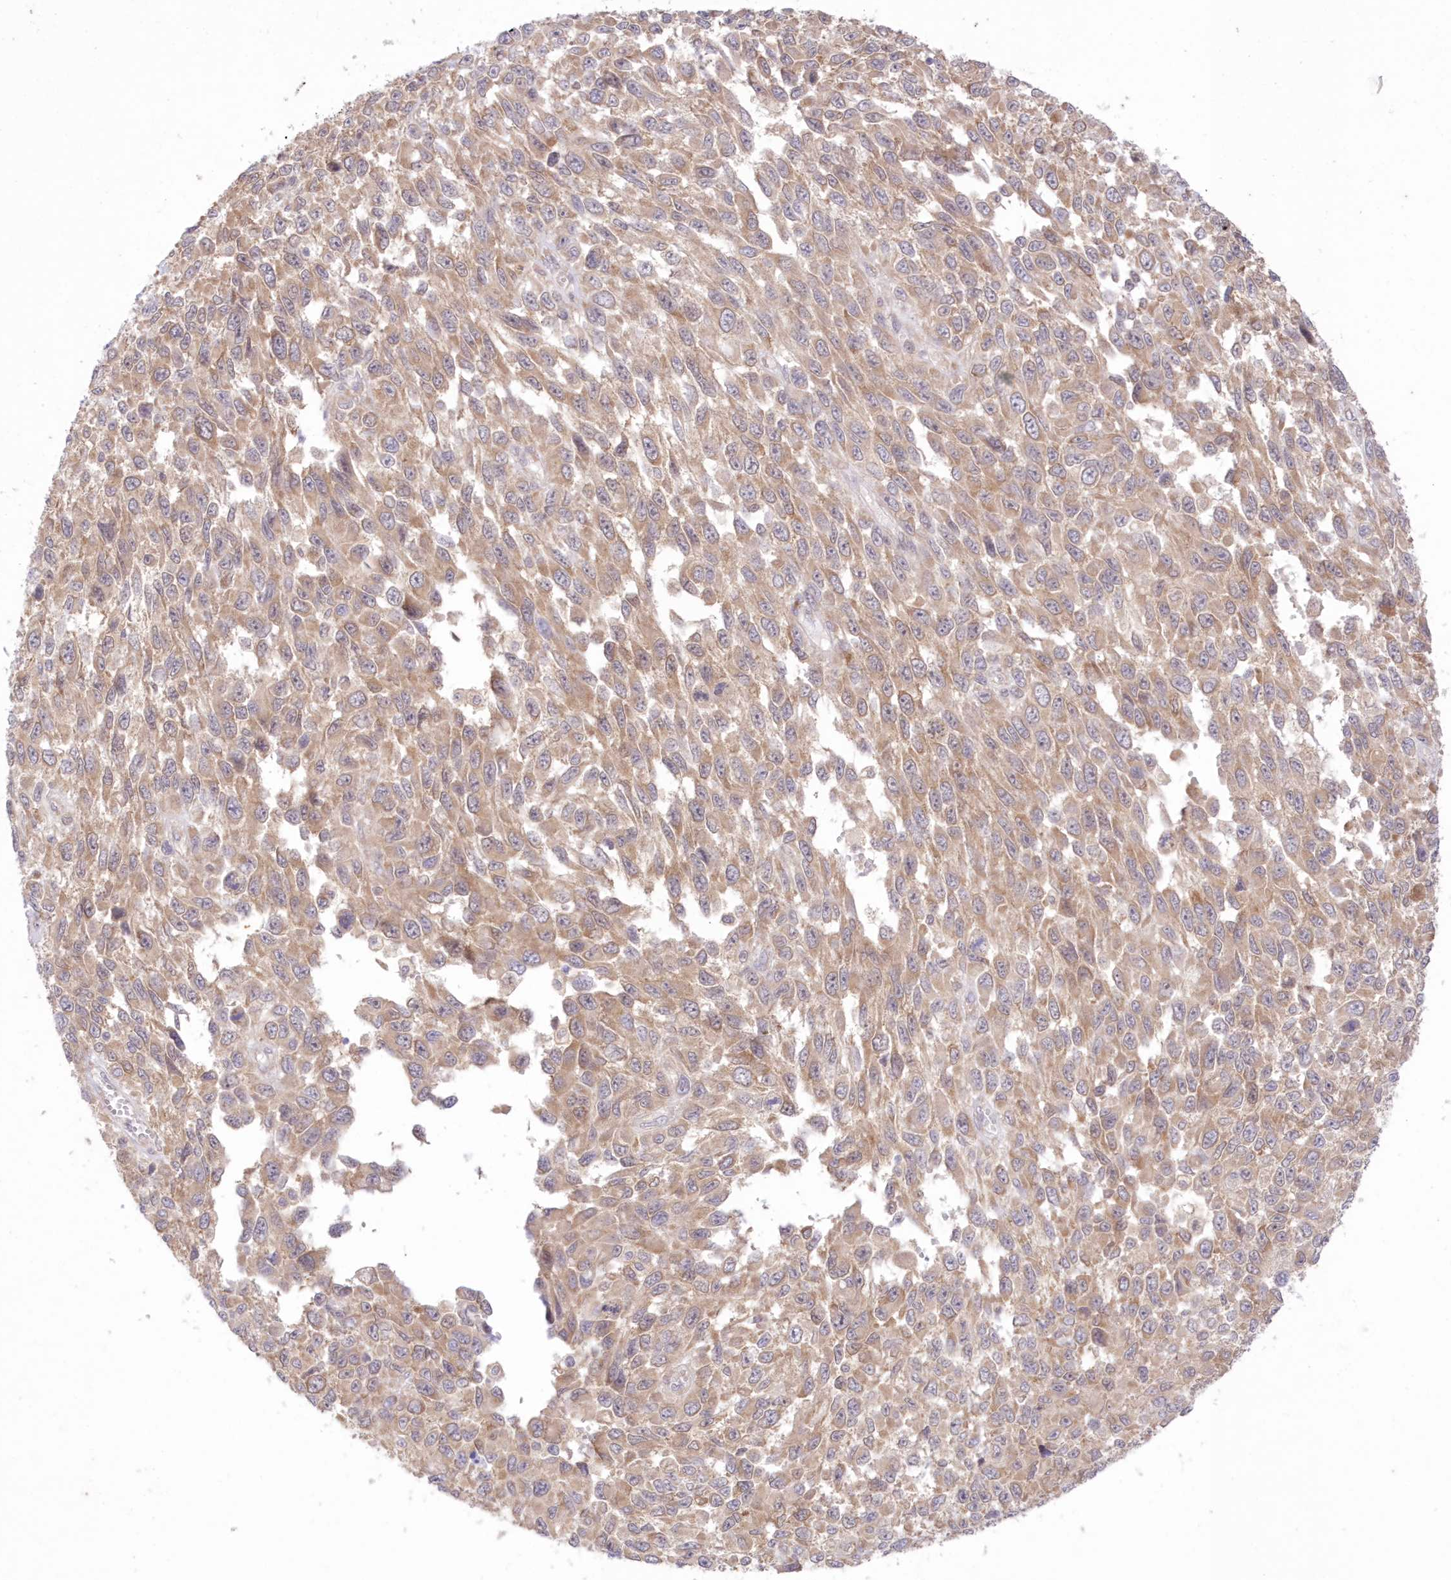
{"staining": {"intensity": "moderate", "quantity": ">75%", "location": "cytoplasmic/membranous"}, "tissue": "melanoma", "cell_type": "Tumor cells", "image_type": "cancer", "snomed": [{"axis": "morphology", "description": "Malignant melanoma, NOS"}, {"axis": "topography", "description": "Skin"}], "caption": "This is an image of immunohistochemistry staining of malignant melanoma, which shows moderate positivity in the cytoplasmic/membranous of tumor cells.", "gene": "RNPEP", "patient": {"sex": "female", "age": 96}}